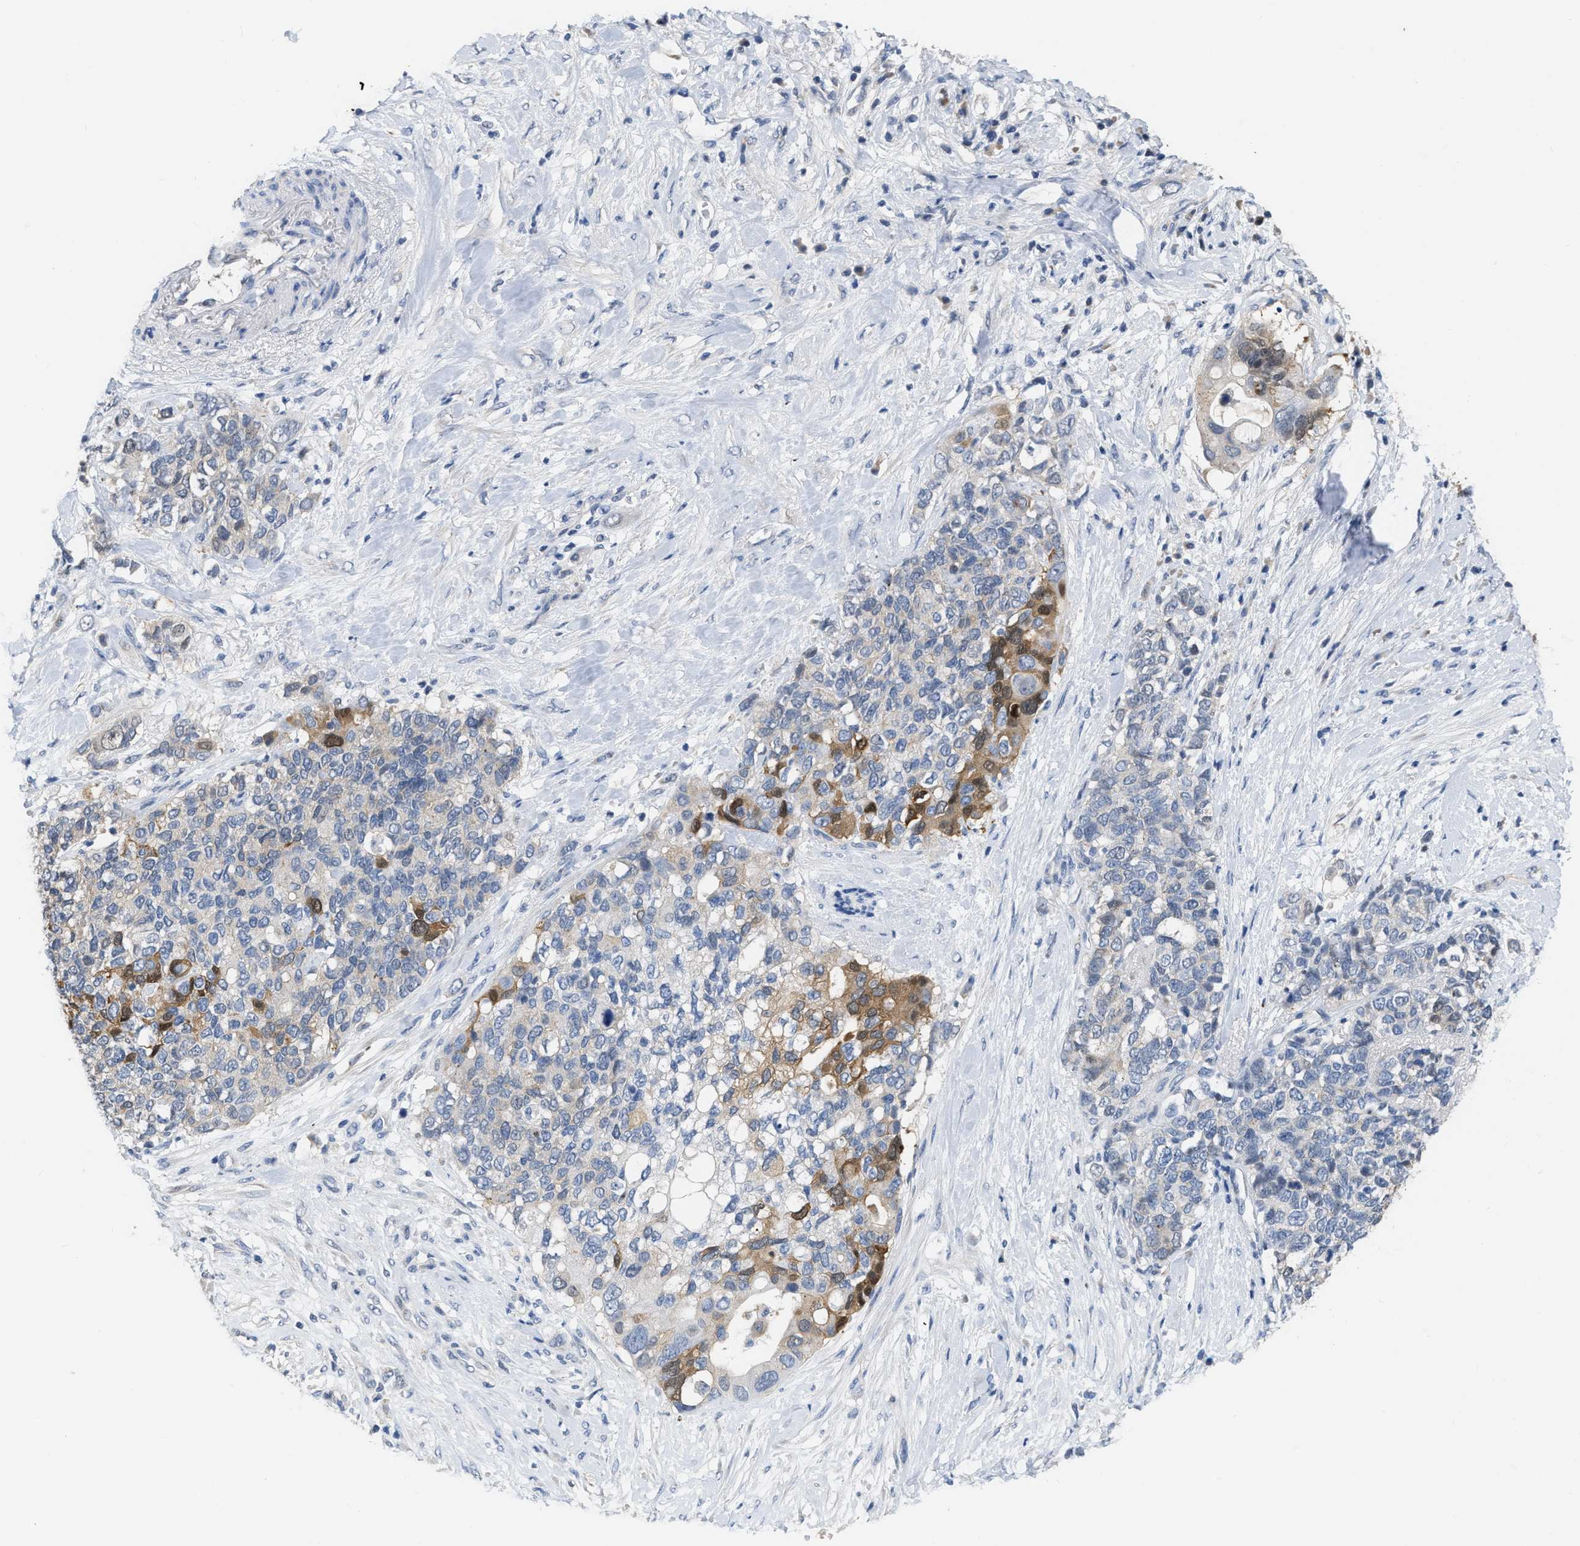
{"staining": {"intensity": "moderate", "quantity": "25%-75%", "location": "cytoplasmic/membranous"}, "tissue": "pancreatic cancer", "cell_type": "Tumor cells", "image_type": "cancer", "snomed": [{"axis": "morphology", "description": "Adenocarcinoma, NOS"}, {"axis": "topography", "description": "Pancreas"}], "caption": "Moderate cytoplasmic/membranous positivity is appreciated in about 25%-75% of tumor cells in pancreatic adenocarcinoma.", "gene": "CRYM", "patient": {"sex": "female", "age": 56}}